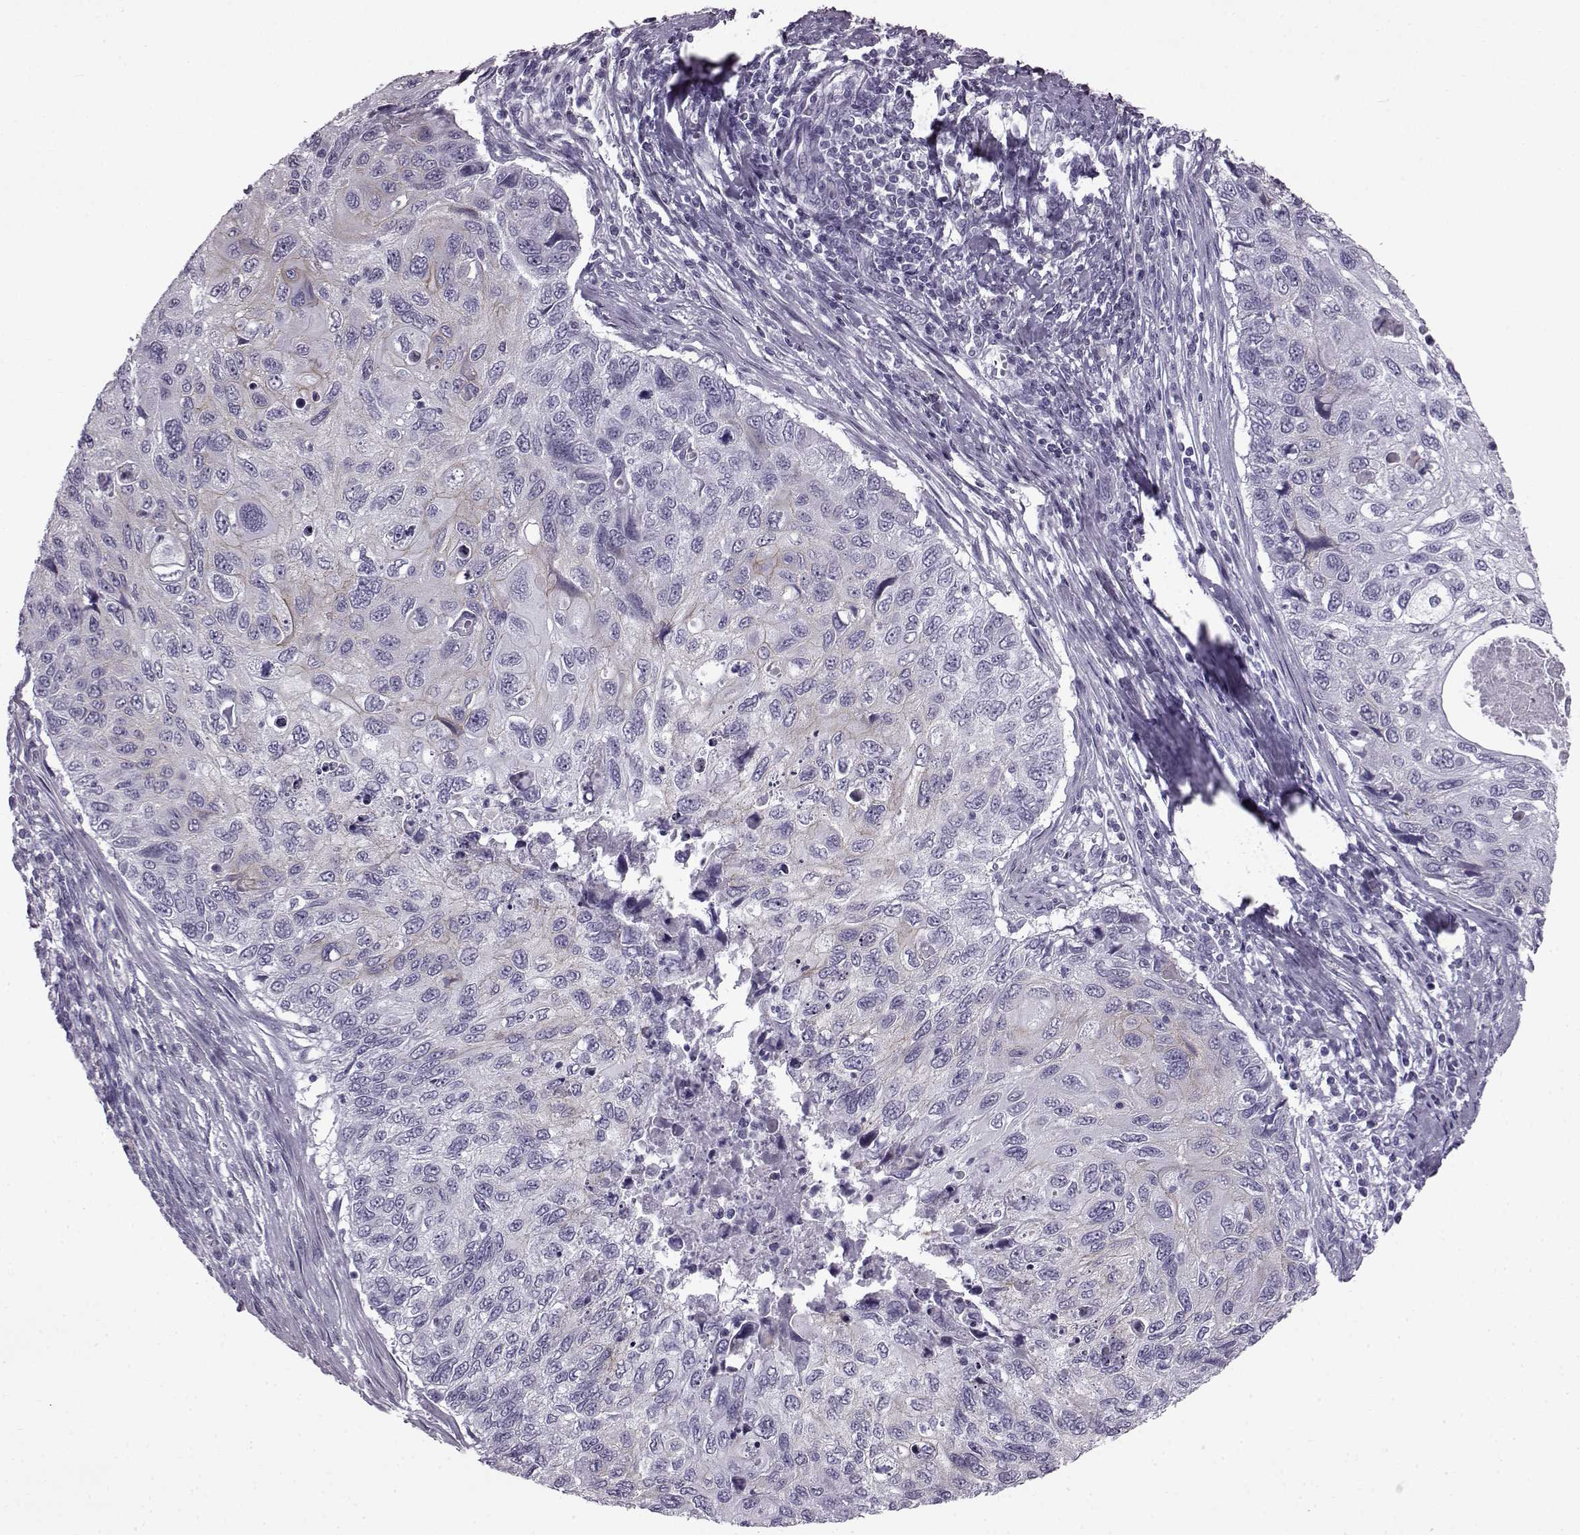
{"staining": {"intensity": "negative", "quantity": "none", "location": "none"}, "tissue": "cervical cancer", "cell_type": "Tumor cells", "image_type": "cancer", "snomed": [{"axis": "morphology", "description": "Squamous cell carcinoma, NOS"}, {"axis": "topography", "description": "Cervix"}], "caption": "A photomicrograph of cervical squamous cell carcinoma stained for a protein reveals no brown staining in tumor cells.", "gene": "SLC28A2", "patient": {"sex": "female", "age": 70}}